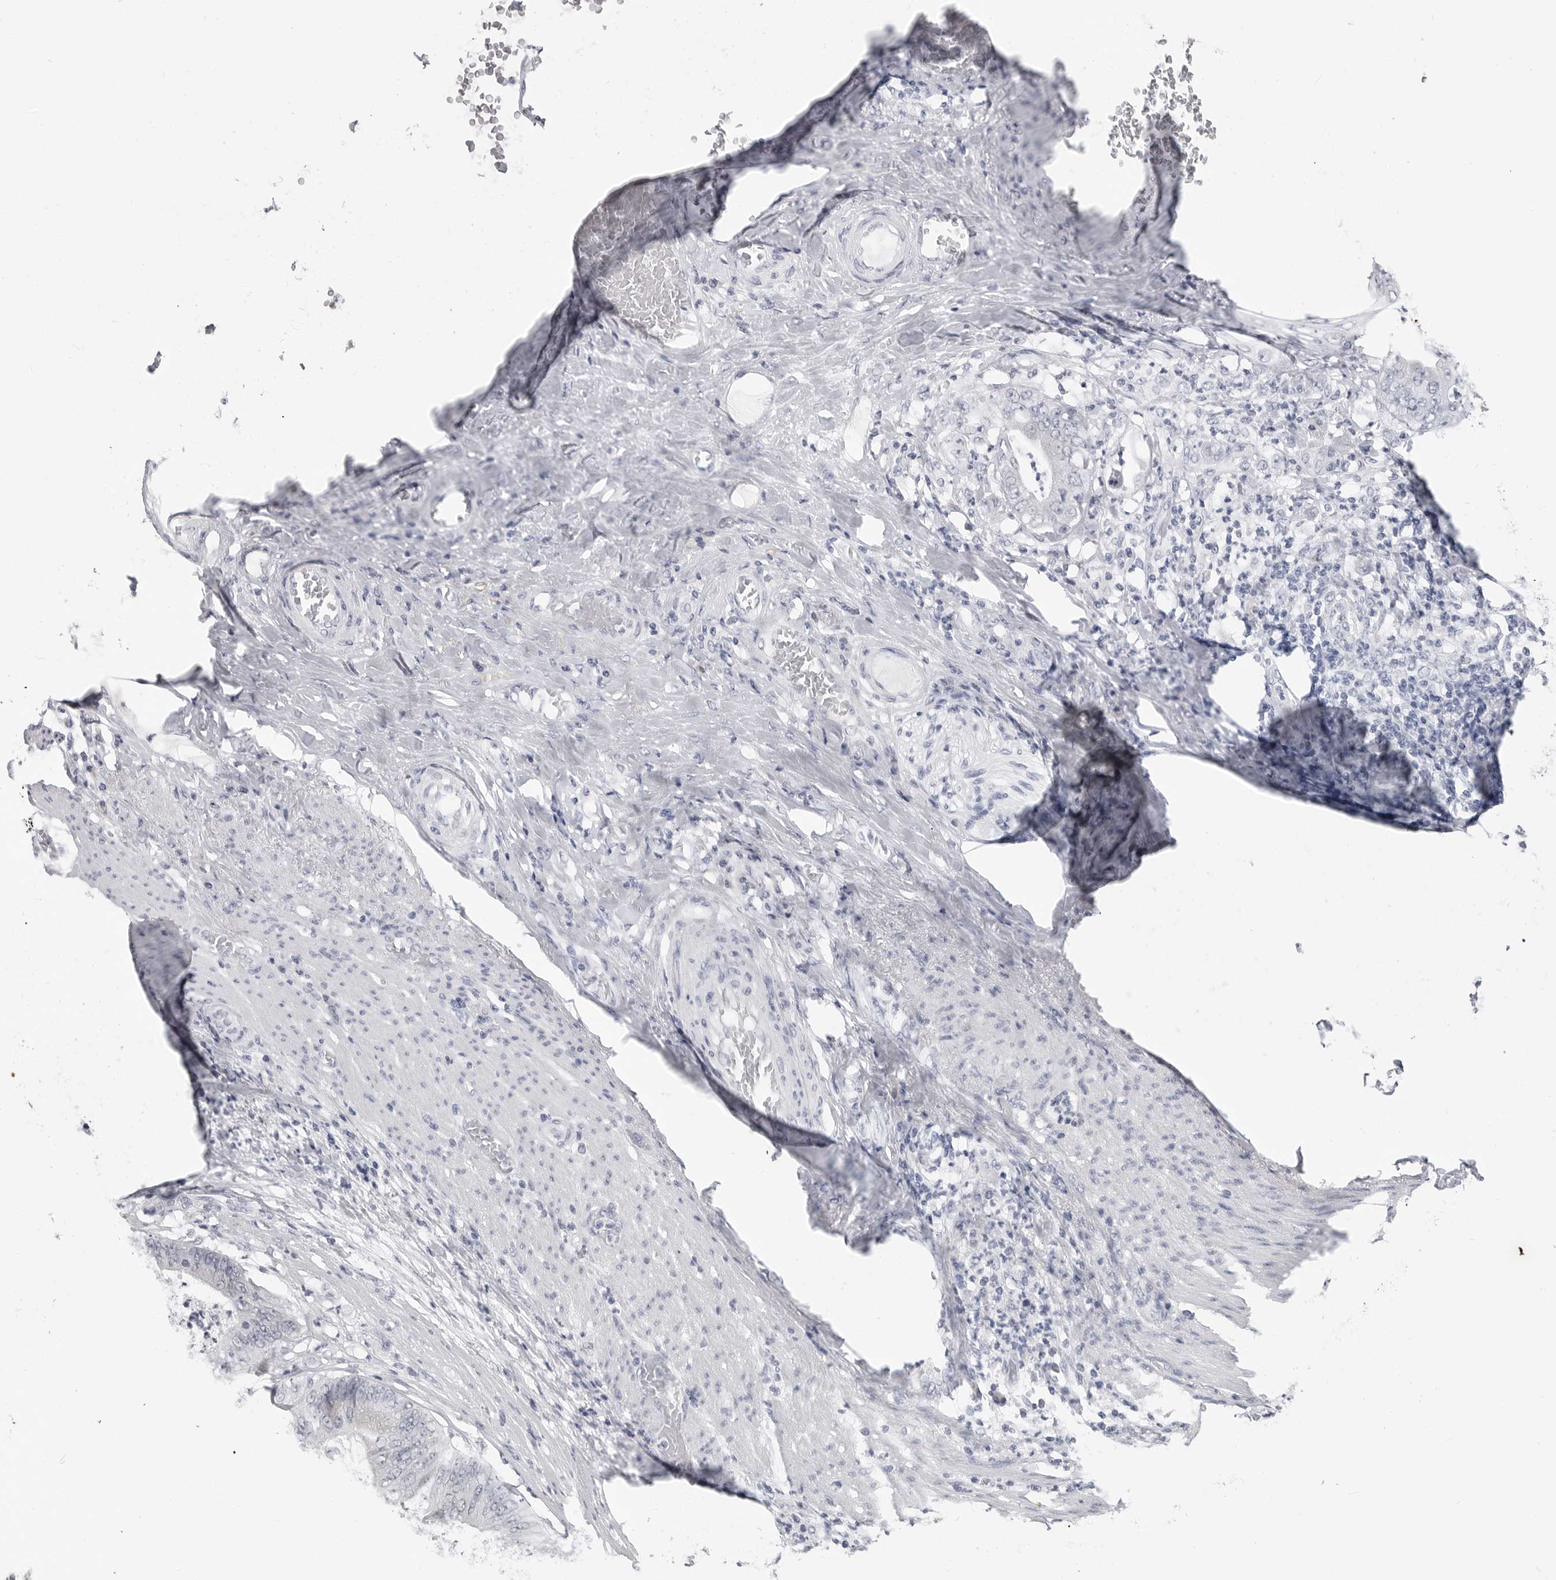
{"staining": {"intensity": "negative", "quantity": "none", "location": "none"}, "tissue": "stomach cancer", "cell_type": "Tumor cells", "image_type": "cancer", "snomed": [{"axis": "morphology", "description": "Adenocarcinoma, NOS"}, {"axis": "topography", "description": "Stomach"}], "caption": "Immunohistochemical staining of stomach cancer exhibits no significant expression in tumor cells. (DAB immunohistochemistry with hematoxylin counter stain).", "gene": "PGA3", "patient": {"sex": "female", "age": 73}}